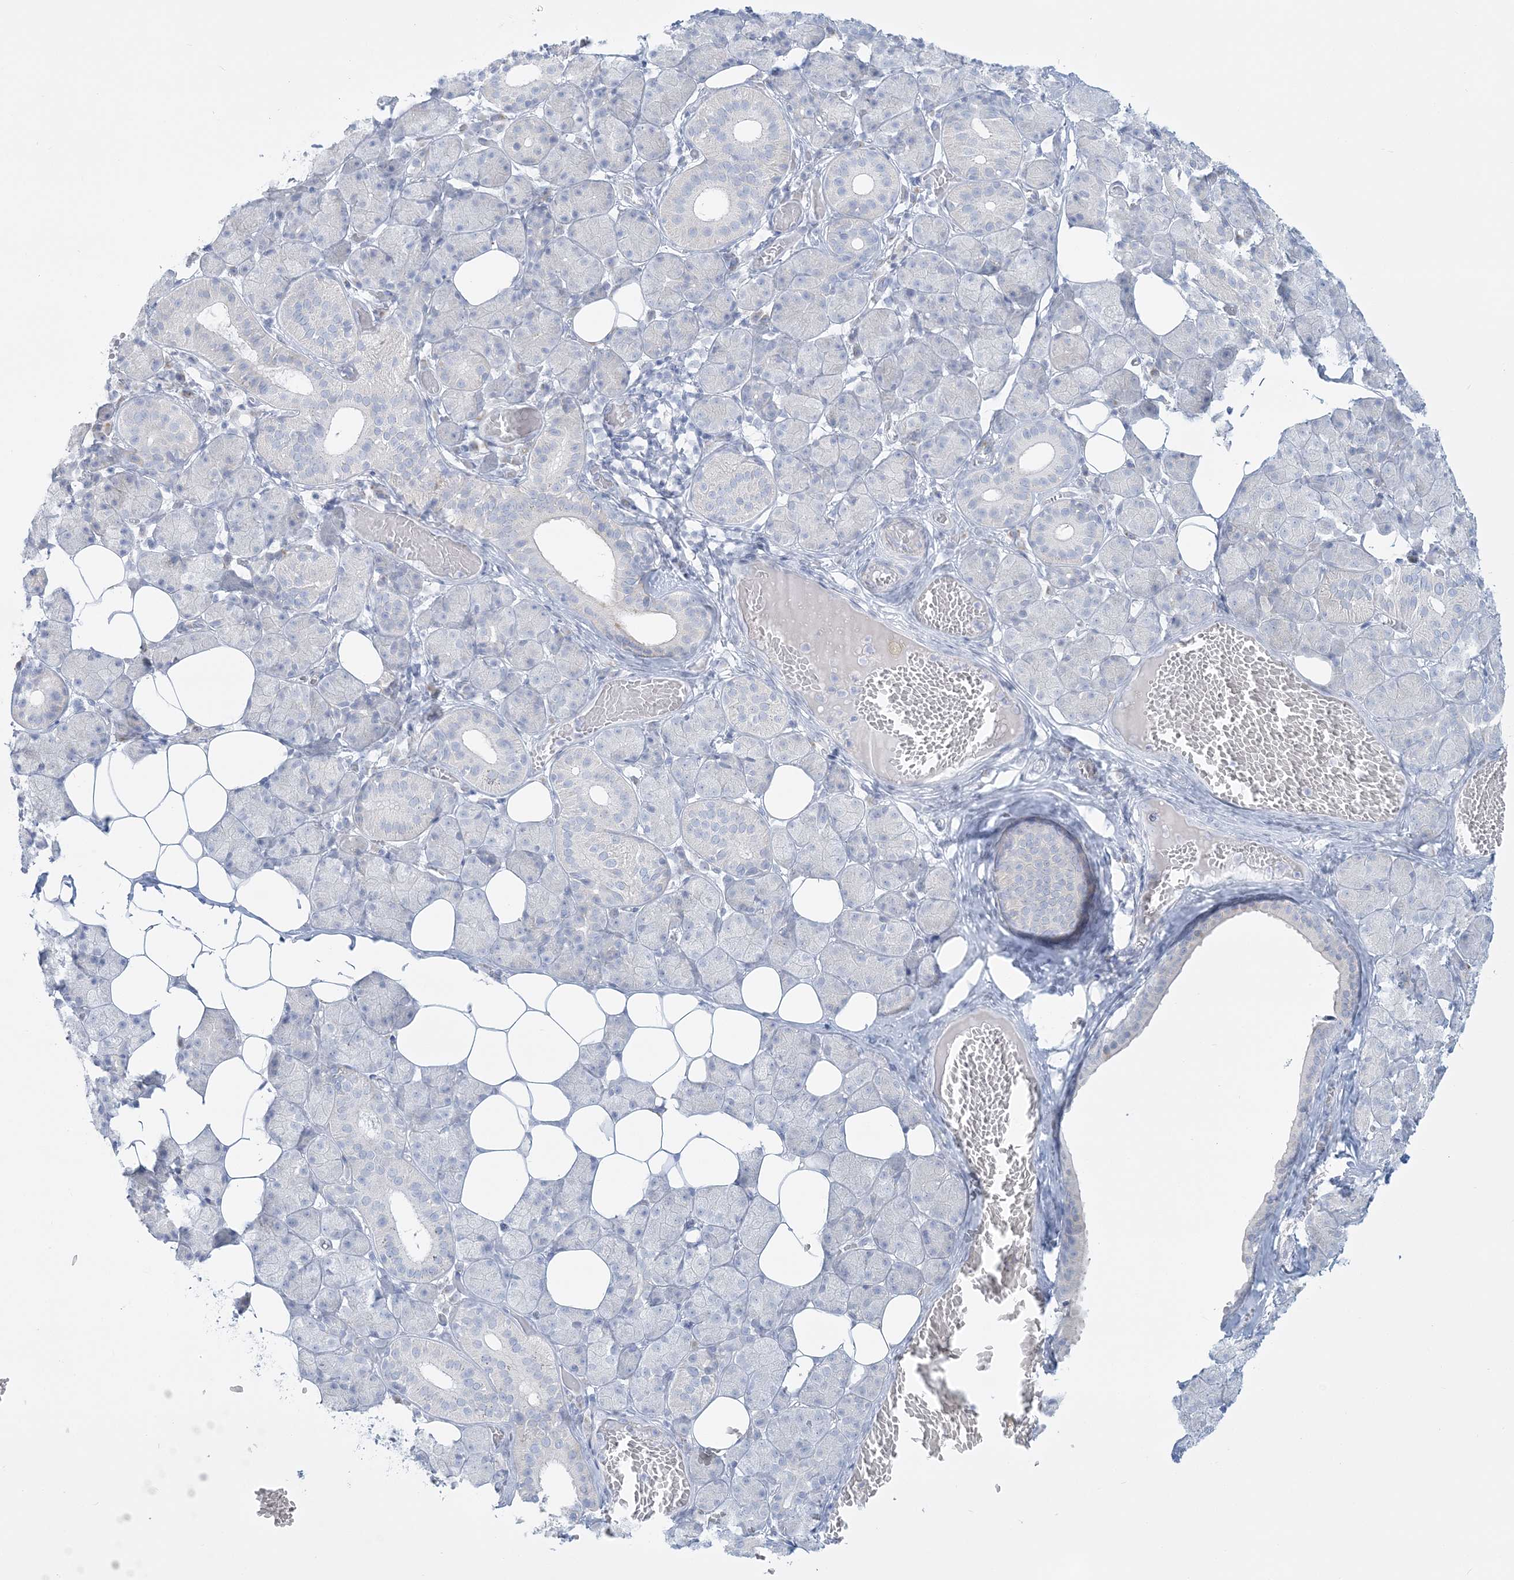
{"staining": {"intensity": "negative", "quantity": "none", "location": "none"}, "tissue": "salivary gland", "cell_type": "Glandular cells", "image_type": "normal", "snomed": [{"axis": "morphology", "description": "Normal tissue, NOS"}, {"axis": "topography", "description": "Salivary gland"}], "caption": "Glandular cells show no significant positivity in normal salivary gland. The staining was performed using DAB (3,3'-diaminobenzidine) to visualize the protein expression in brown, while the nuclei were stained in blue with hematoxylin (Magnification: 20x).", "gene": "ADGB", "patient": {"sex": "female", "age": 33}}